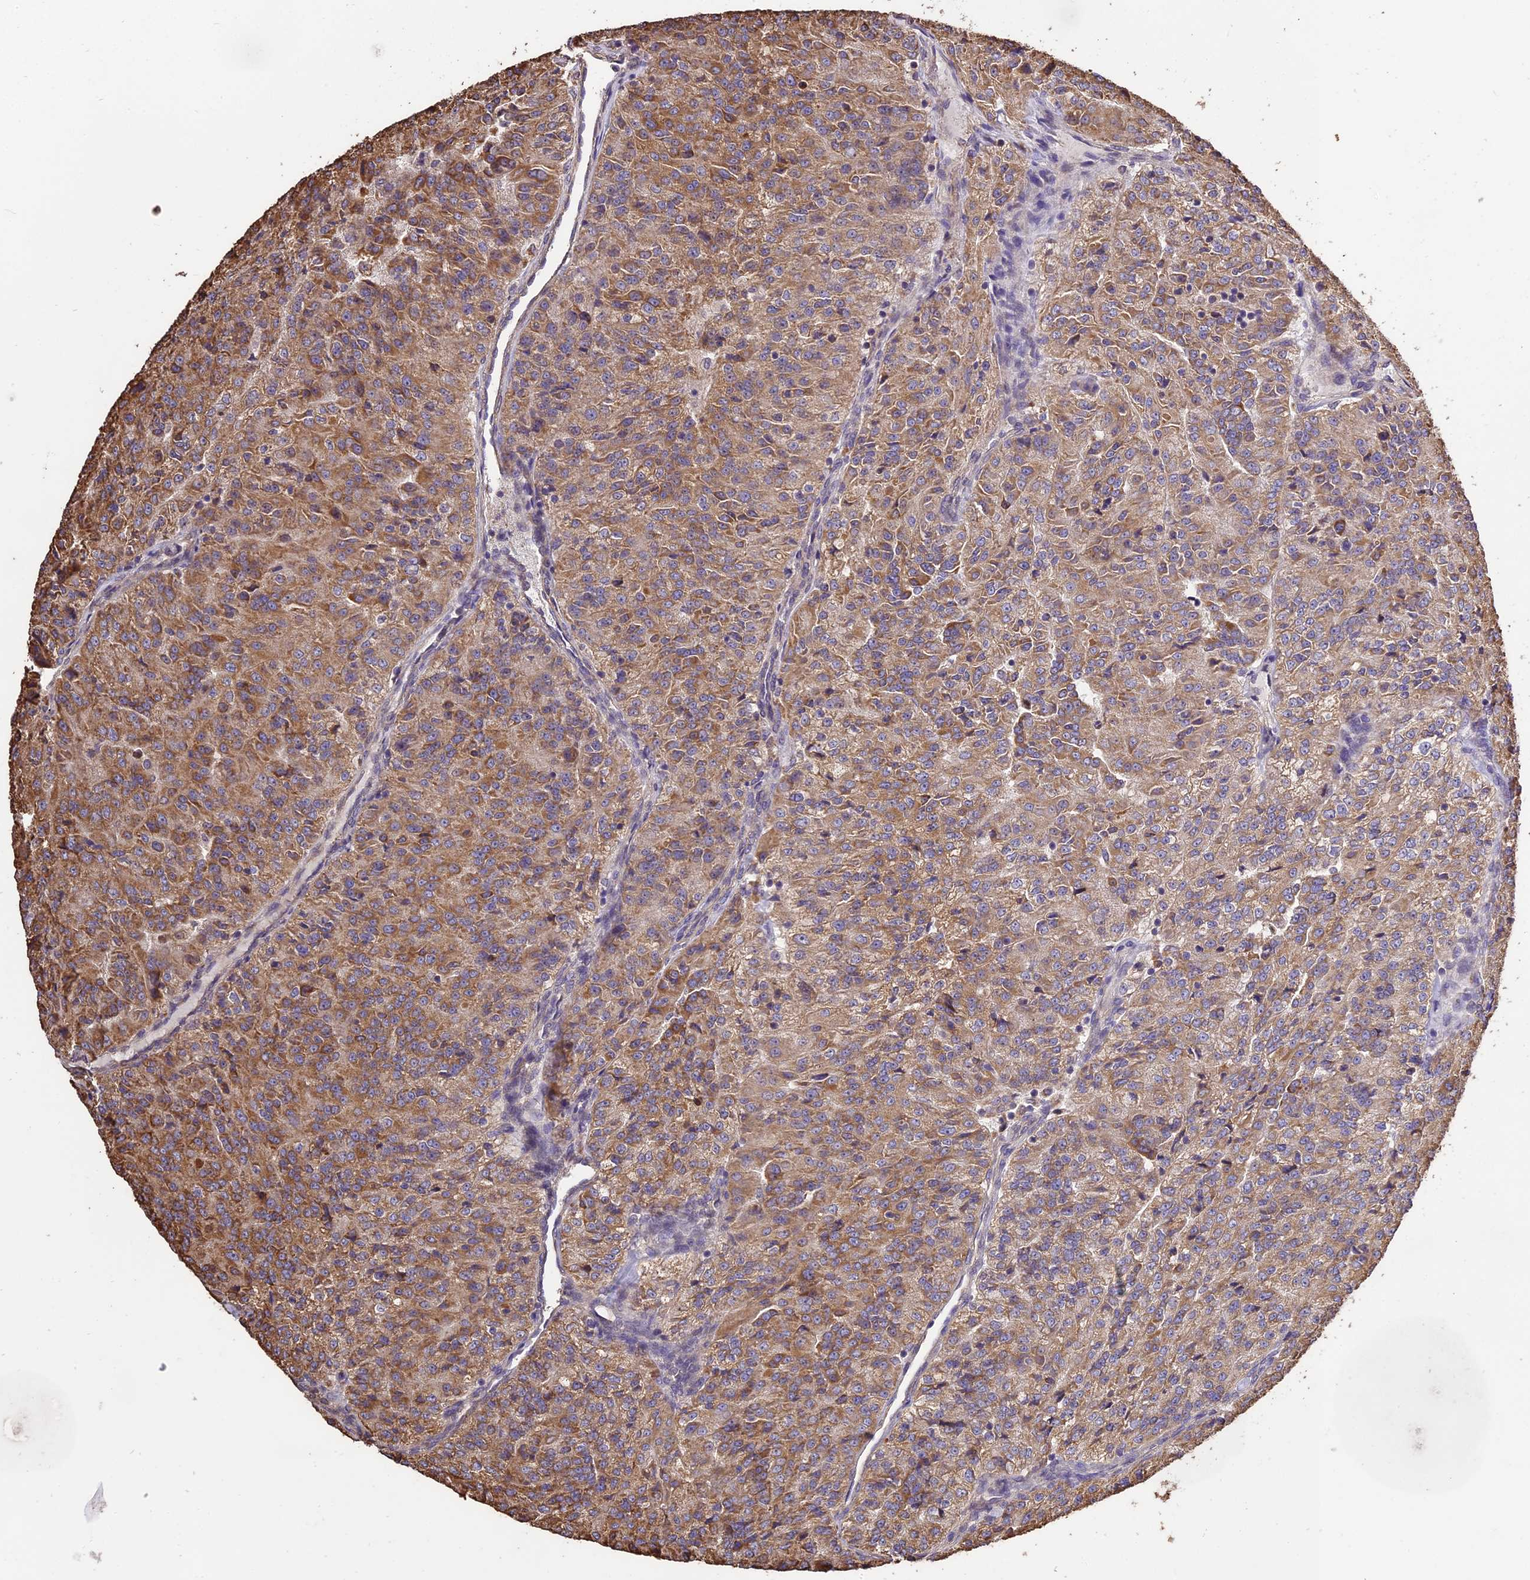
{"staining": {"intensity": "moderate", "quantity": ">75%", "location": "cytoplasmic/membranous"}, "tissue": "renal cancer", "cell_type": "Tumor cells", "image_type": "cancer", "snomed": [{"axis": "morphology", "description": "Adenocarcinoma, NOS"}, {"axis": "topography", "description": "Kidney"}], "caption": "Human adenocarcinoma (renal) stained with a brown dye reveals moderate cytoplasmic/membranous positive positivity in about >75% of tumor cells.", "gene": "PGPEP1L", "patient": {"sex": "female", "age": 63}}